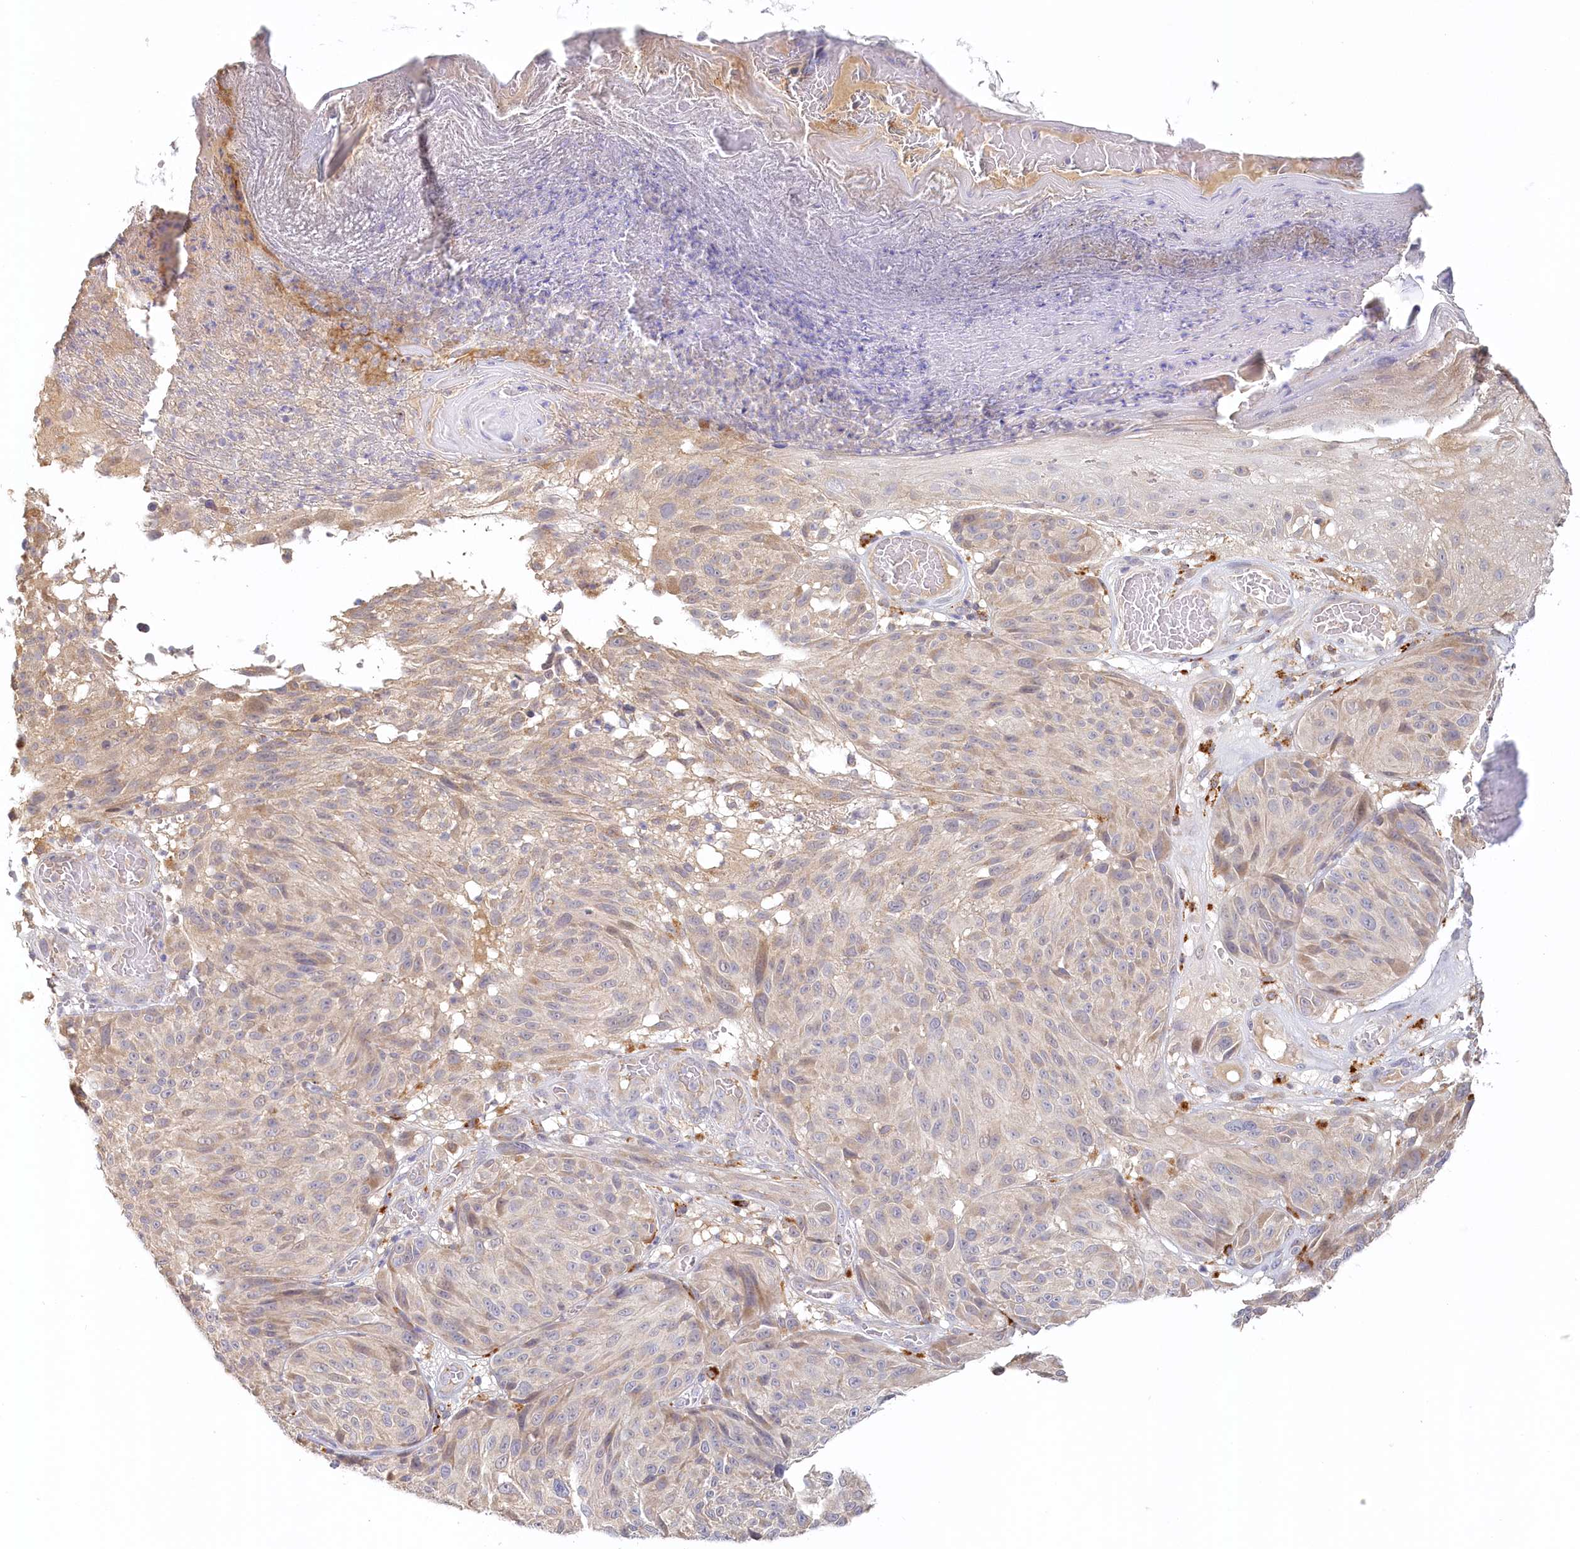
{"staining": {"intensity": "negative", "quantity": "none", "location": "none"}, "tissue": "melanoma", "cell_type": "Tumor cells", "image_type": "cancer", "snomed": [{"axis": "morphology", "description": "Malignant melanoma, NOS"}, {"axis": "topography", "description": "Skin"}], "caption": "This is an IHC histopathology image of melanoma. There is no staining in tumor cells.", "gene": "VSIG1", "patient": {"sex": "male", "age": 83}}